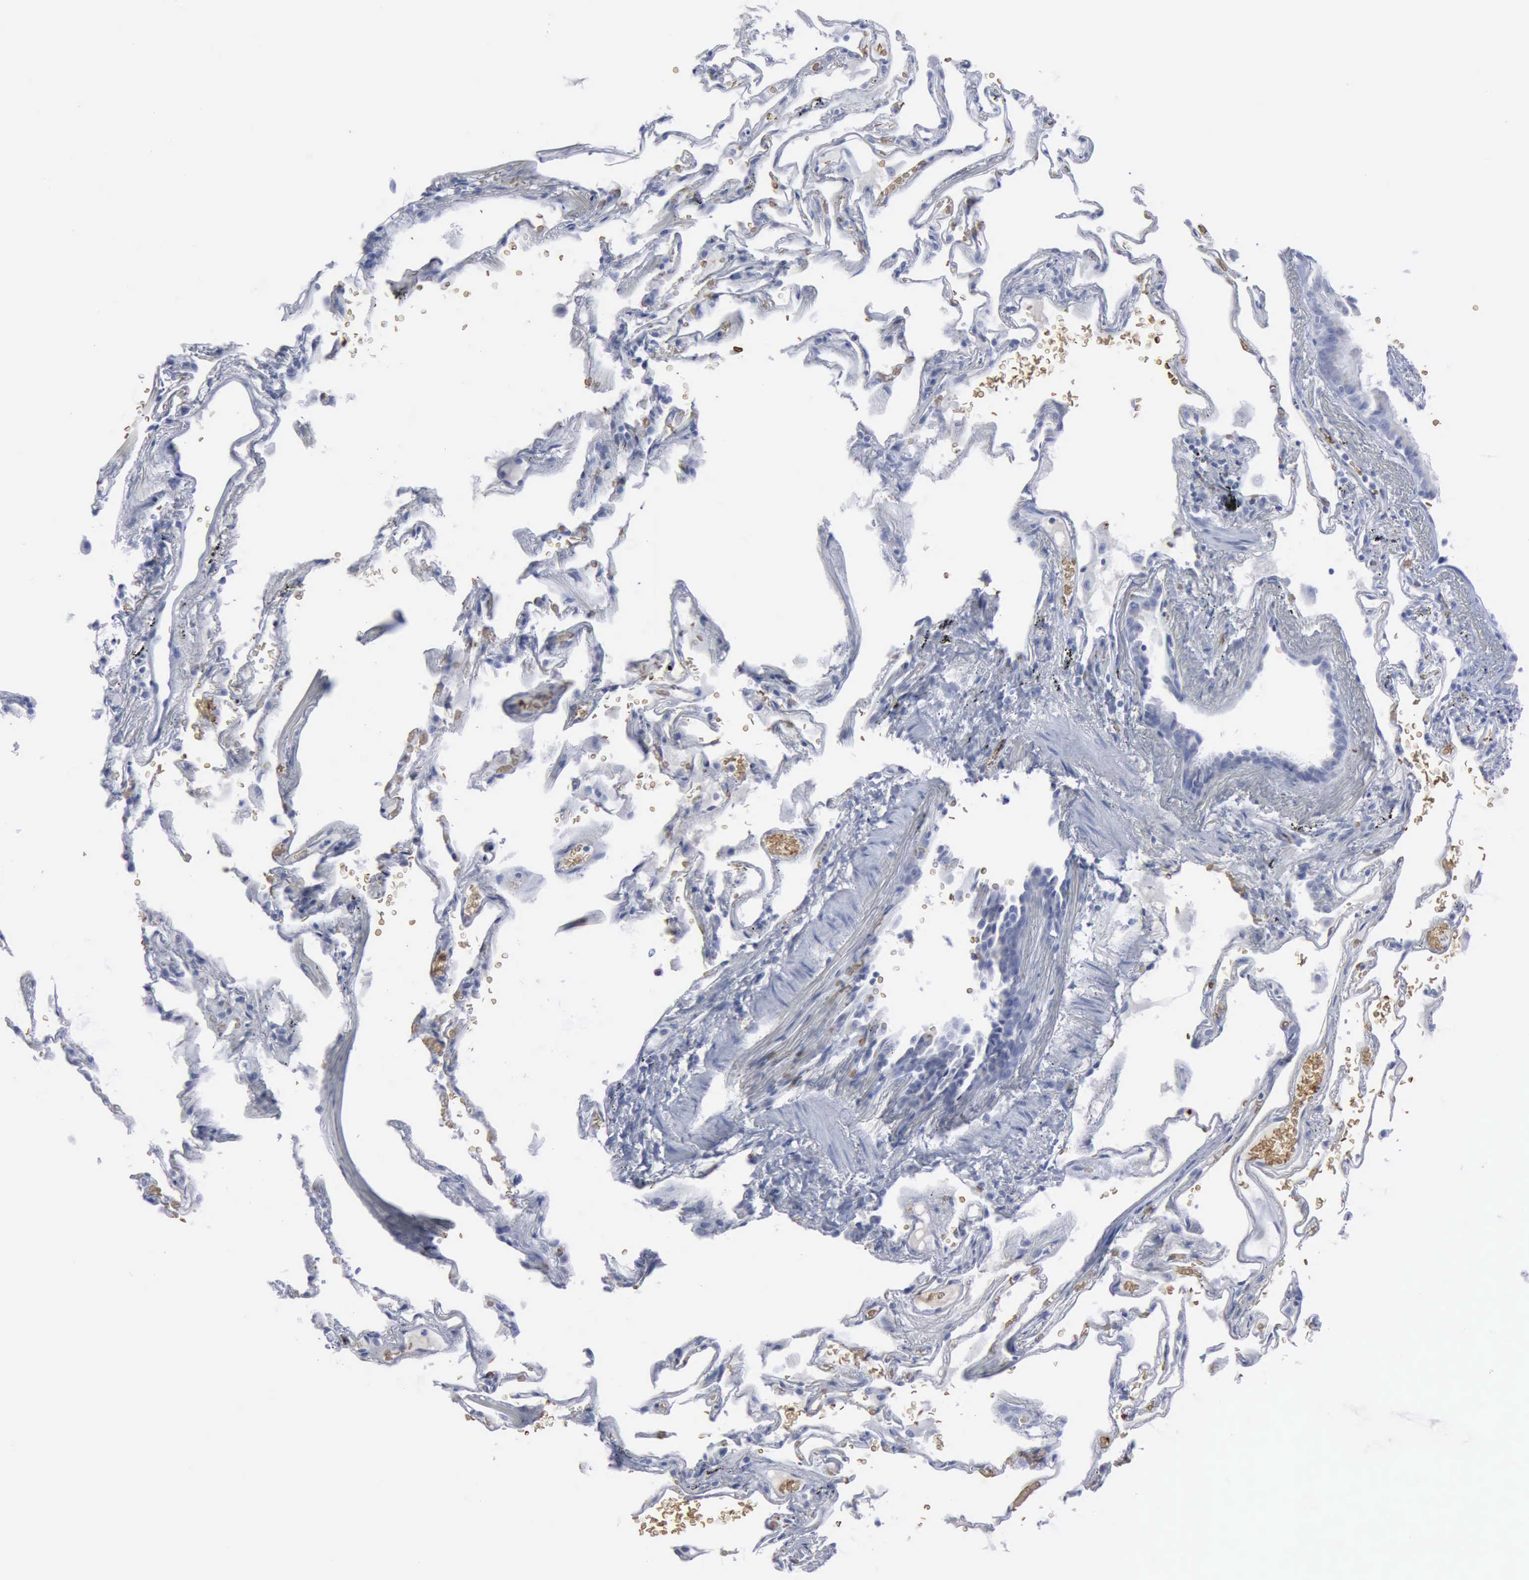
{"staining": {"intensity": "negative", "quantity": "none", "location": "none"}, "tissue": "lung", "cell_type": "Alveolar cells", "image_type": "normal", "snomed": [{"axis": "morphology", "description": "Normal tissue, NOS"}, {"axis": "morphology", "description": "Inflammation, NOS"}, {"axis": "topography", "description": "Lung"}], "caption": "The photomicrograph reveals no significant expression in alveolar cells of lung.", "gene": "TGFB1", "patient": {"sex": "male", "age": 69}}